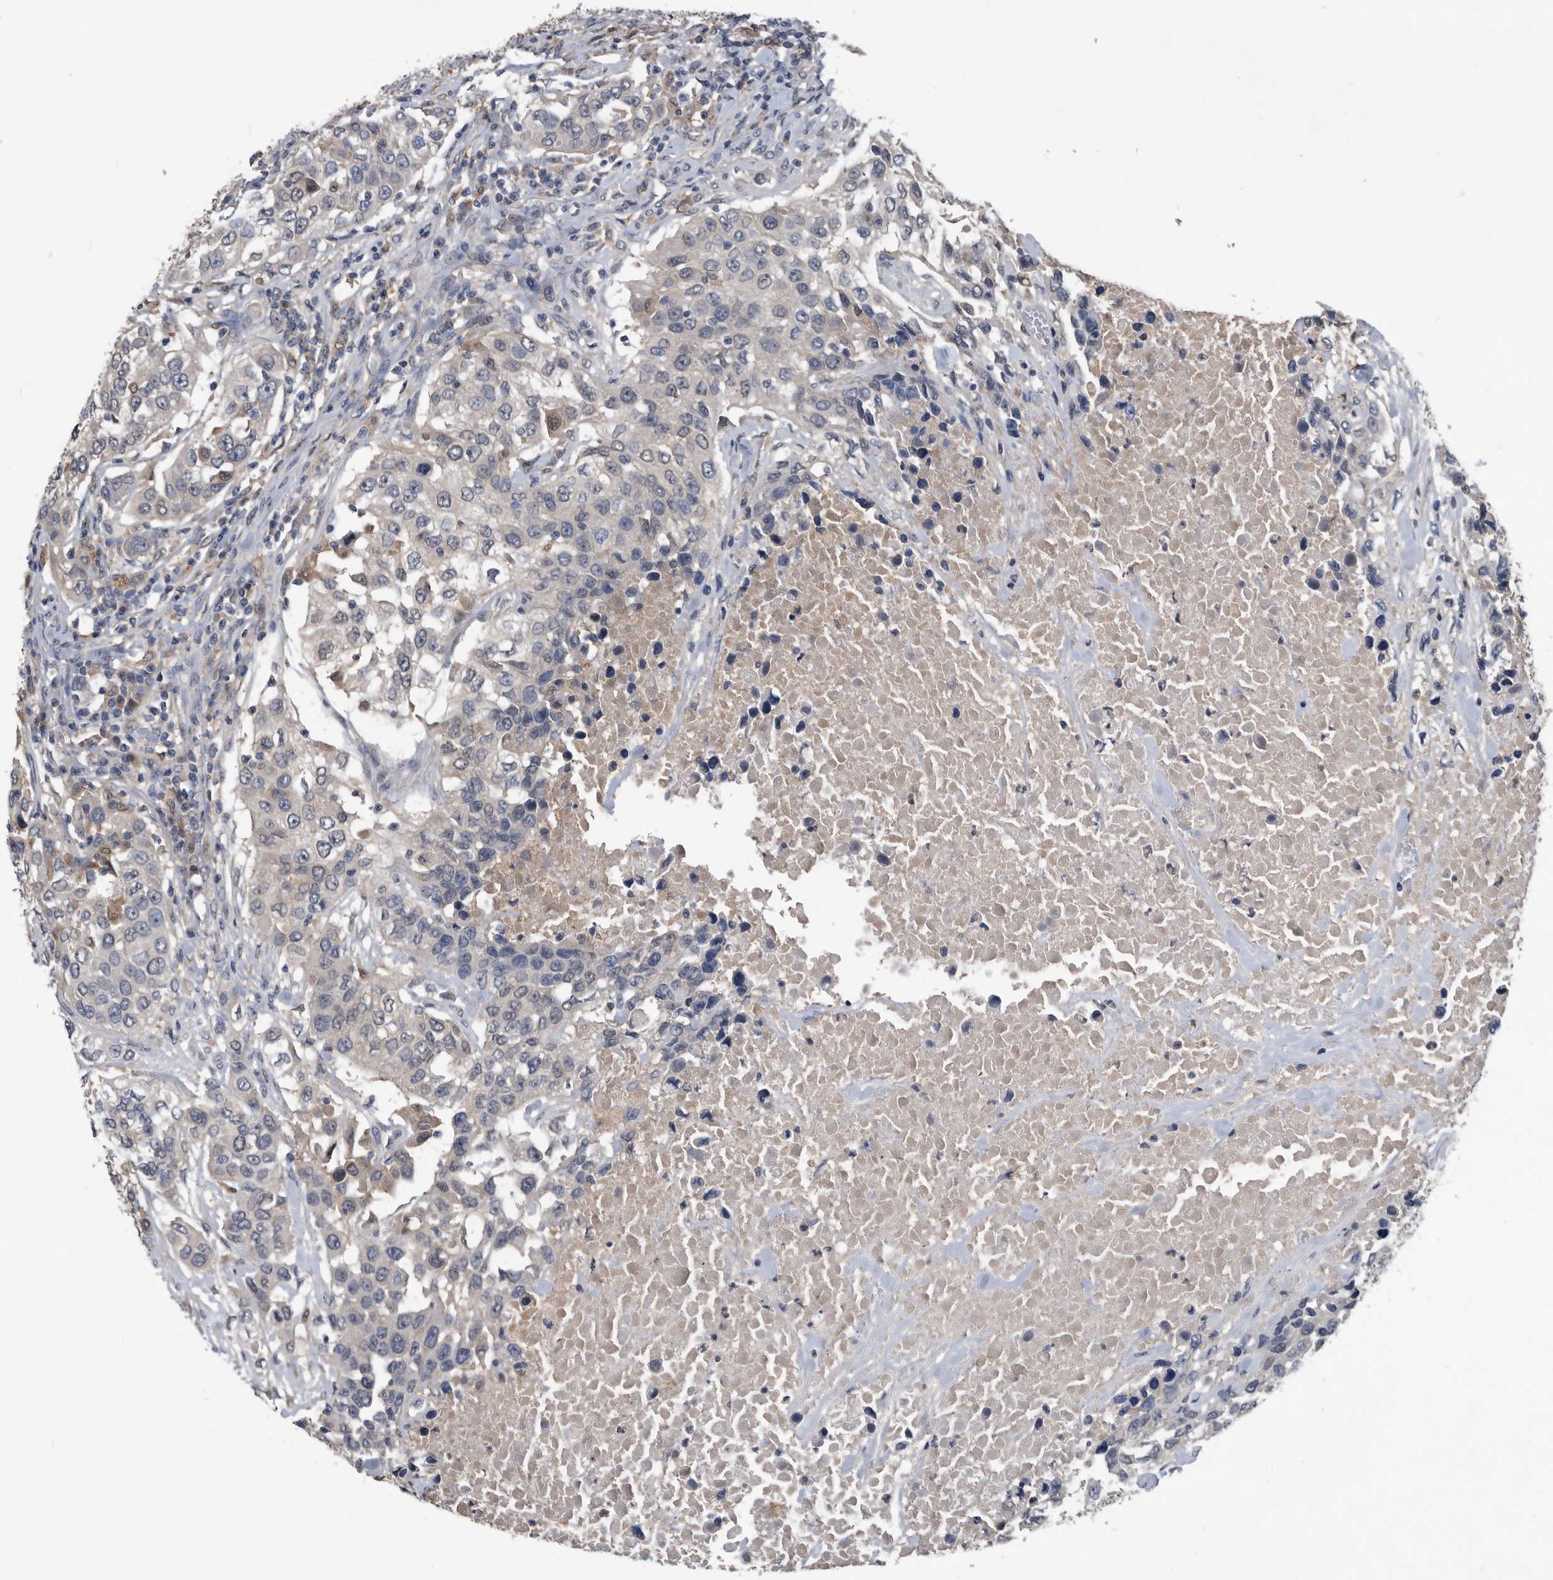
{"staining": {"intensity": "negative", "quantity": "none", "location": "none"}, "tissue": "urothelial cancer", "cell_type": "Tumor cells", "image_type": "cancer", "snomed": [{"axis": "morphology", "description": "Urothelial carcinoma, High grade"}, {"axis": "topography", "description": "Urinary bladder"}], "caption": "An immunohistochemistry photomicrograph of urothelial carcinoma (high-grade) is shown. There is no staining in tumor cells of urothelial carcinoma (high-grade).", "gene": "PDXK", "patient": {"sex": "female", "age": 80}}